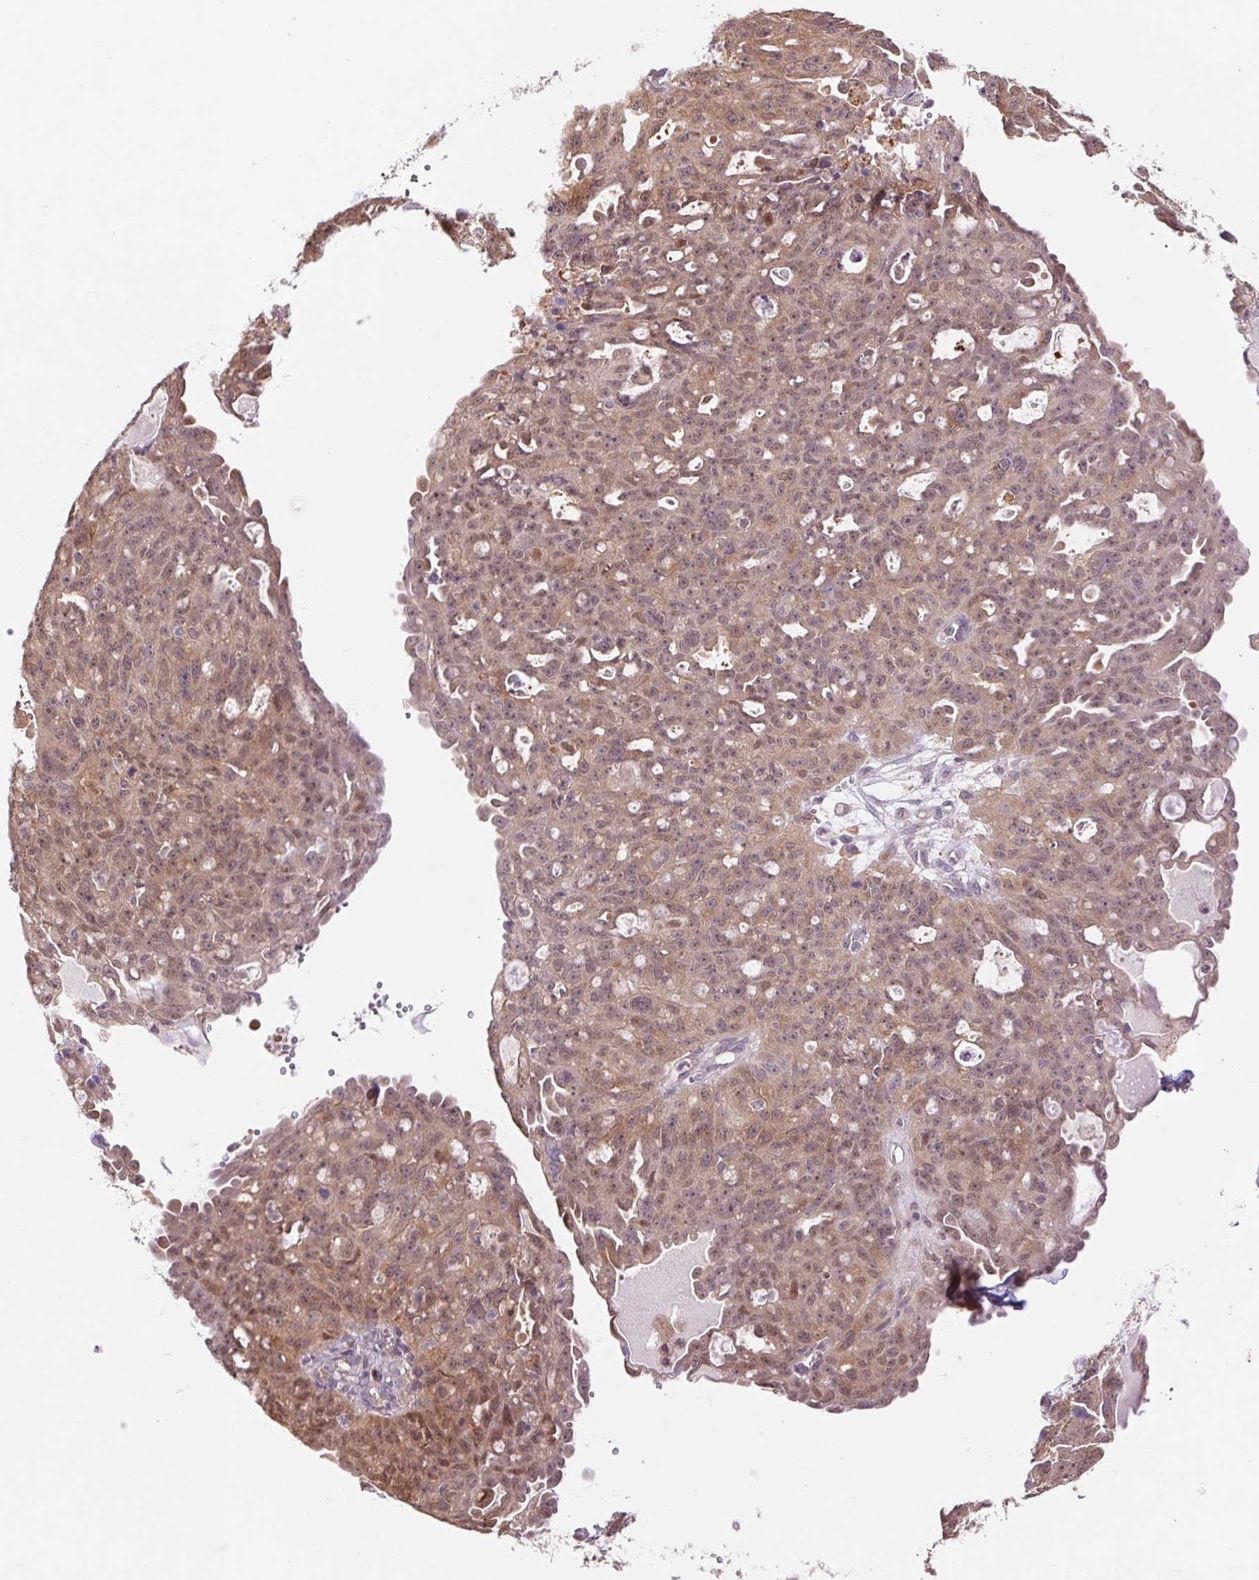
{"staining": {"intensity": "weak", "quantity": ">75%", "location": "cytoplasmic/membranous,nuclear"}, "tissue": "ovarian cancer", "cell_type": "Tumor cells", "image_type": "cancer", "snomed": [{"axis": "morphology", "description": "Carcinoma, endometroid"}, {"axis": "topography", "description": "Ovary"}], "caption": "There is low levels of weak cytoplasmic/membranous and nuclear expression in tumor cells of ovarian cancer, as demonstrated by immunohistochemical staining (brown color).", "gene": "RRM1", "patient": {"sex": "female", "age": 70}}